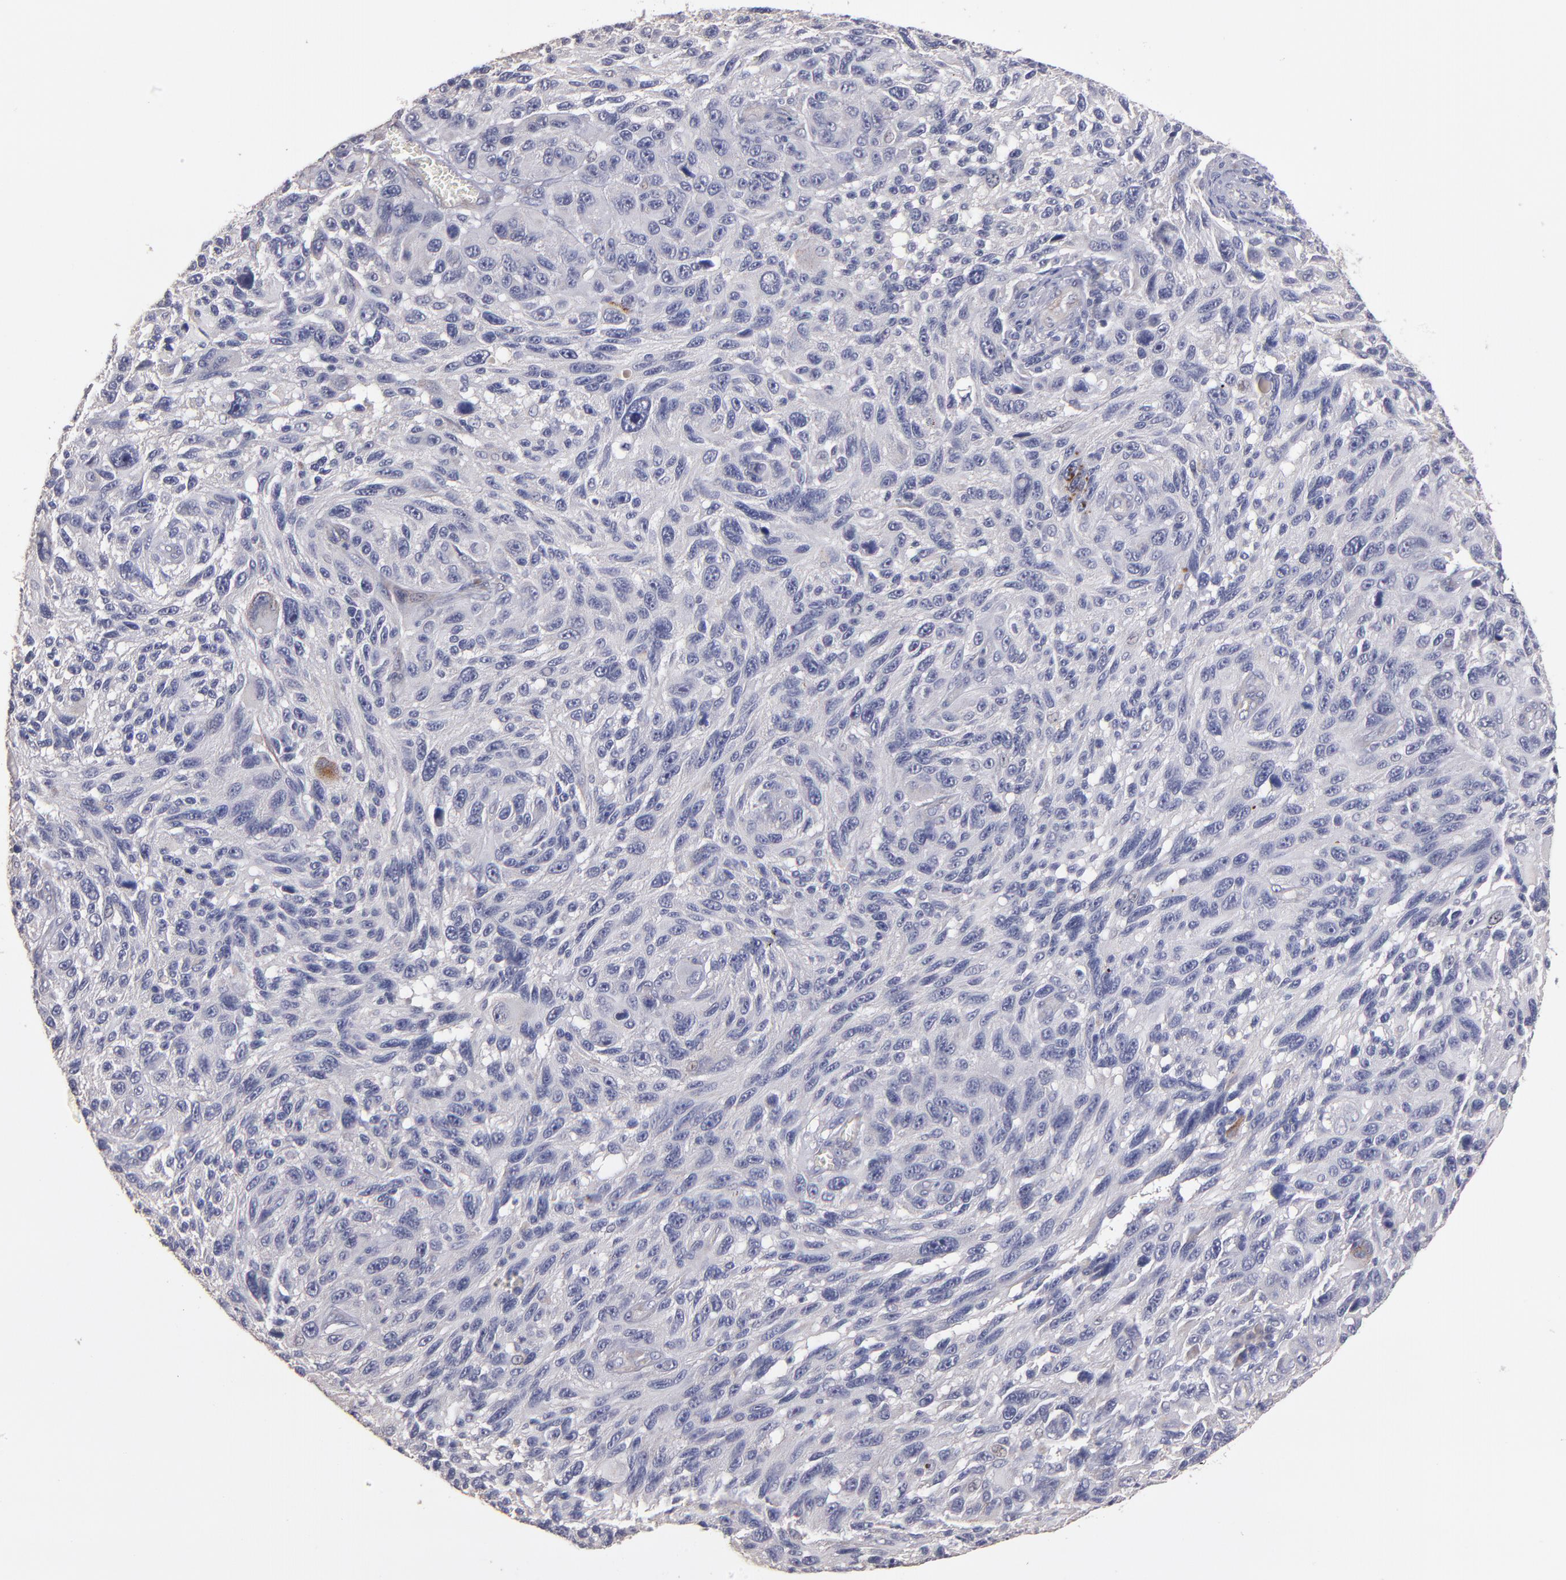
{"staining": {"intensity": "negative", "quantity": "none", "location": "none"}, "tissue": "melanoma", "cell_type": "Tumor cells", "image_type": "cancer", "snomed": [{"axis": "morphology", "description": "Malignant melanoma, NOS"}, {"axis": "topography", "description": "Skin"}], "caption": "Immunohistochemistry (IHC) image of neoplastic tissue: human melanoma stained with DAB reveals no significant protein expression in tumor cells. The staining is performed using DAB brown chromogen with nuclei counter-stained in using hematoxylin.", "gene": "MAGEE1", "patient": {"sex": "male", "age": 53}}